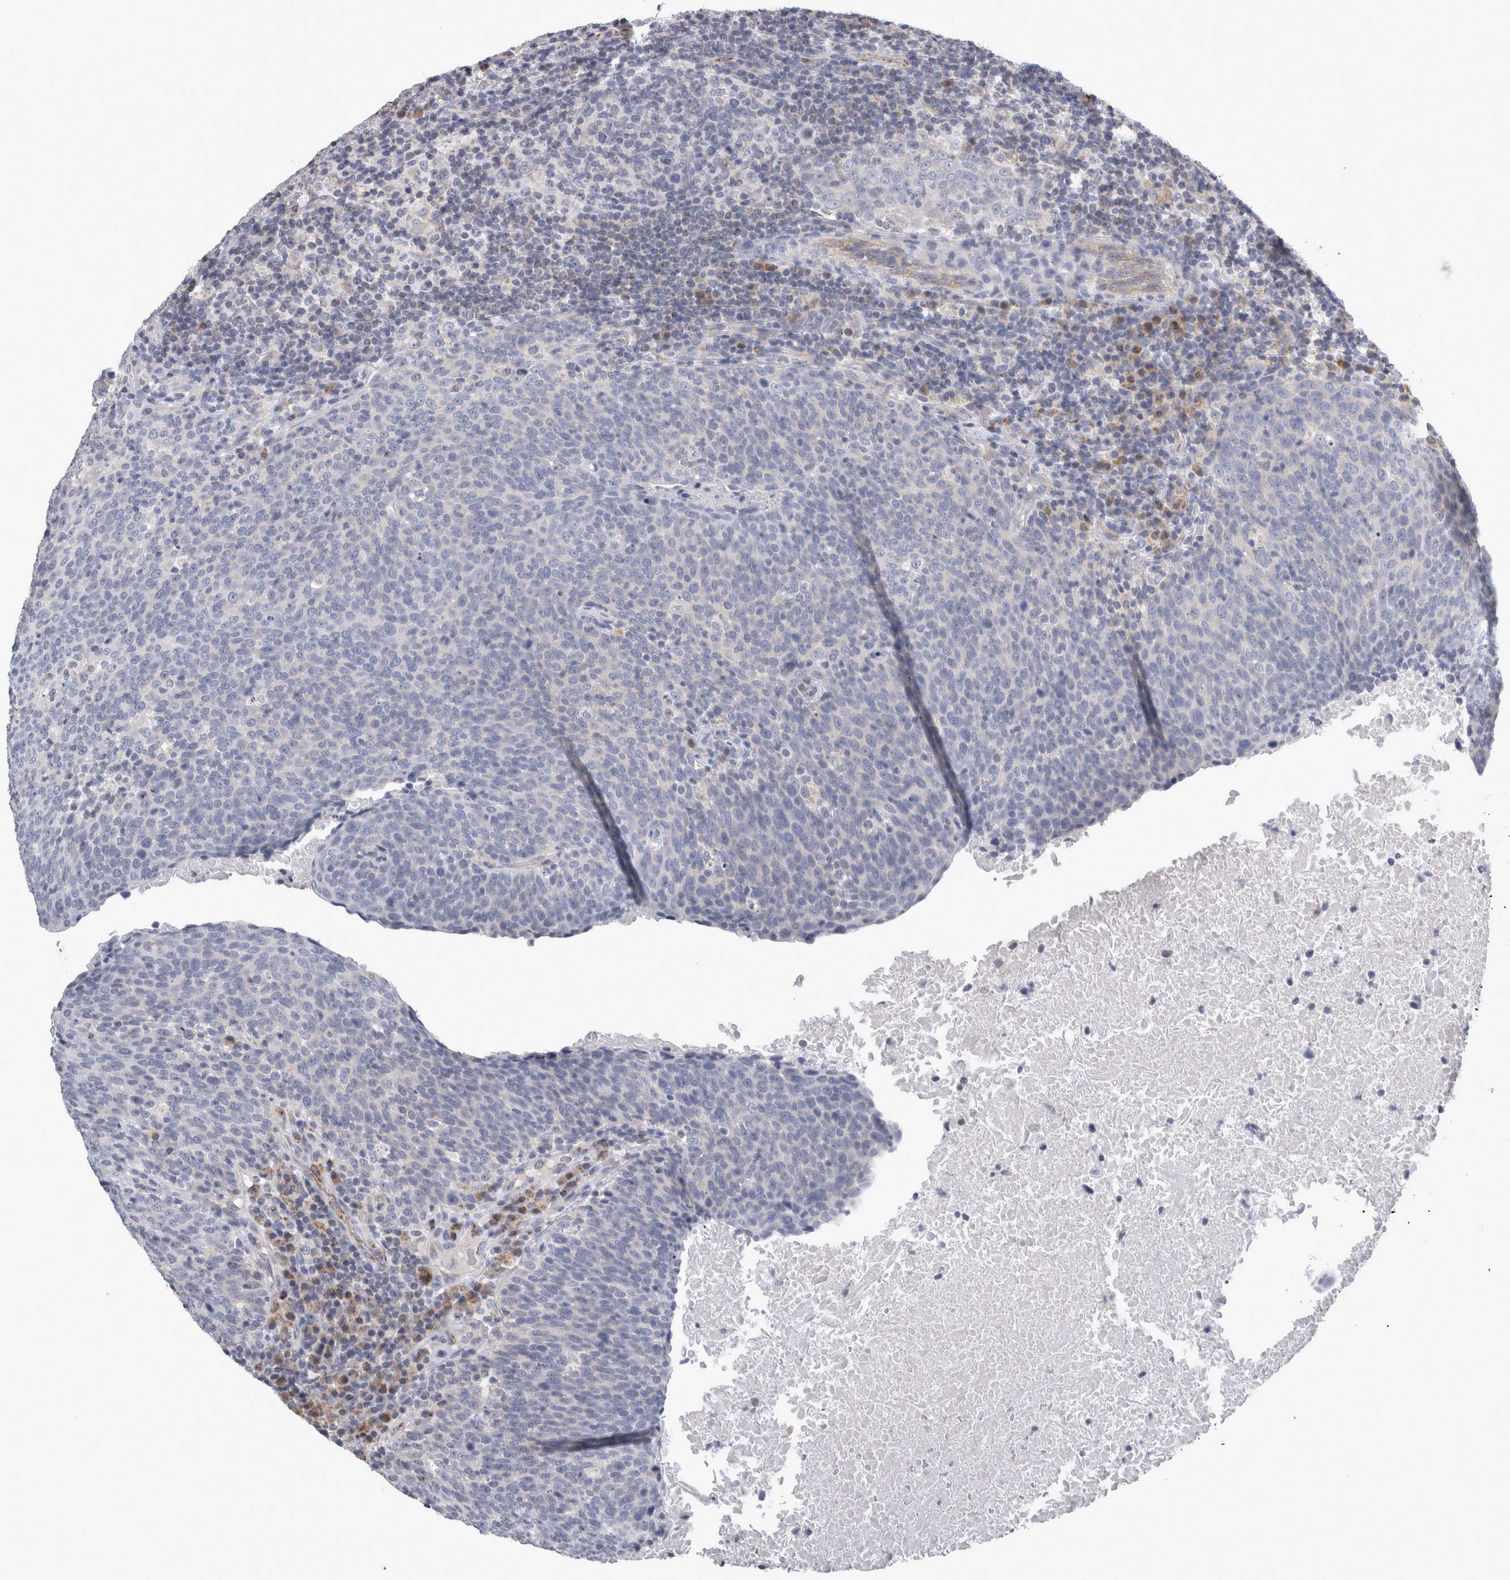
{"staining": {"intensity": "negative", "quantity": "none", "location": "none"}, "tissue": "head and neck cancer", "cell_type": "Tumor cells", "image_type": "cancer", "snomed": [{"axis": "morphology", "description": "Squamous cell carcinoma, NOS"}, {"axis": "morphology", "description": "Squamous cell carcinoma, metastatic, NOS"}, {"axis": "topography", "description": "Lymph node"}, {"axis": "topography", "description": "Head-Neck"}], "caption": "There is no significant positivity in tumor cells of head and neck cancer (metastatic squamous cell carcinoma).", "gene": "TCAP", "patient": {"sex": "male", "age": 62}}